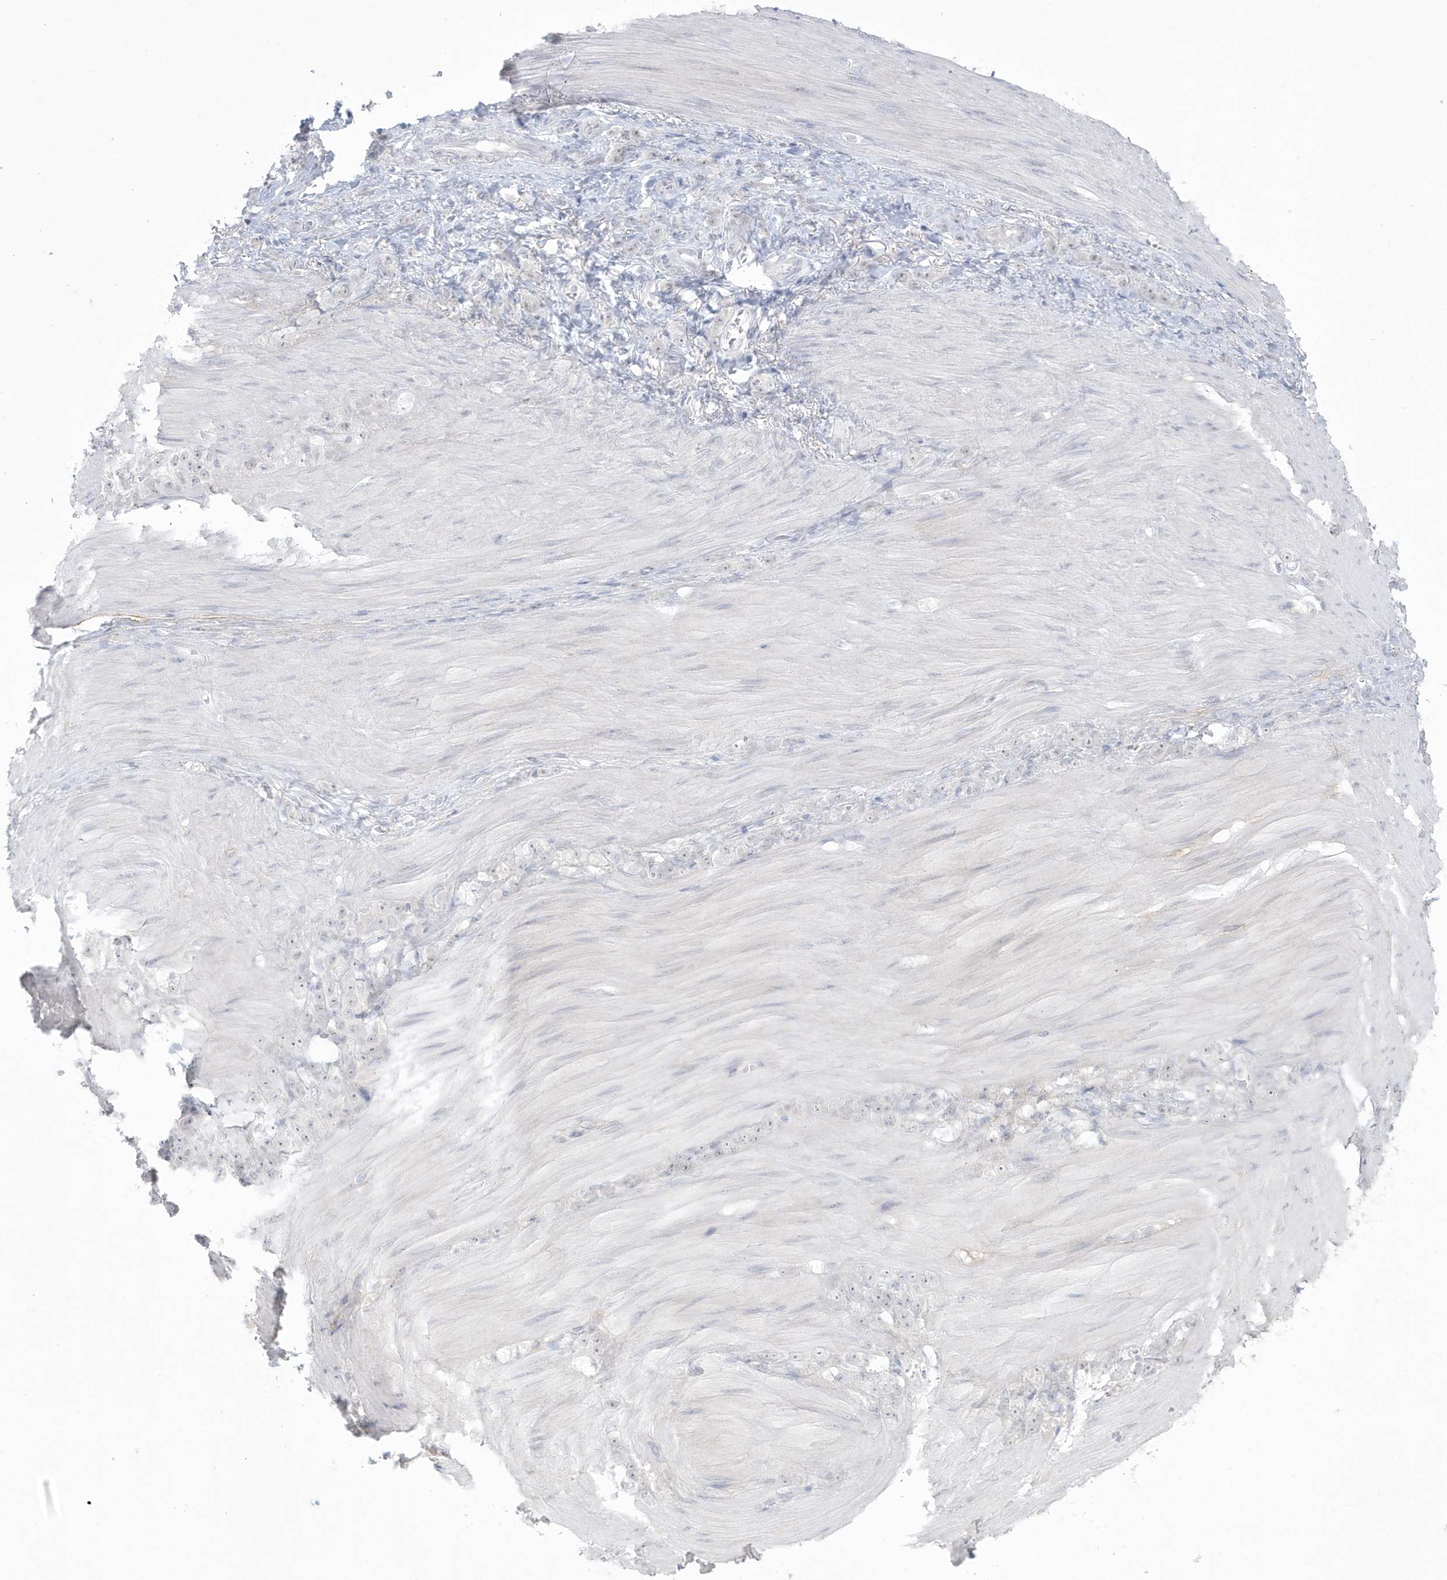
{"staining": {"intensity": "negative", "quantity": "none", "location": "none"}, "tissue": "stomach cancer", "cell_type": "Tumor cells", "image_type": "cancer", "snomed": [{"axis": "morphology", "description": "Normal tissue, NOS"}, {"axis": "morphology", "description": "Adenocarcinoma, NOS"}, {"axis": "topography", "description": "Stomach"}], "caption": "This is an IHC micrograph of human adenocarcinoma (stomach). There is no positivity in tumor cells.", "gene": "HERC6", "patient": {"sex": "male", "age": 82}}